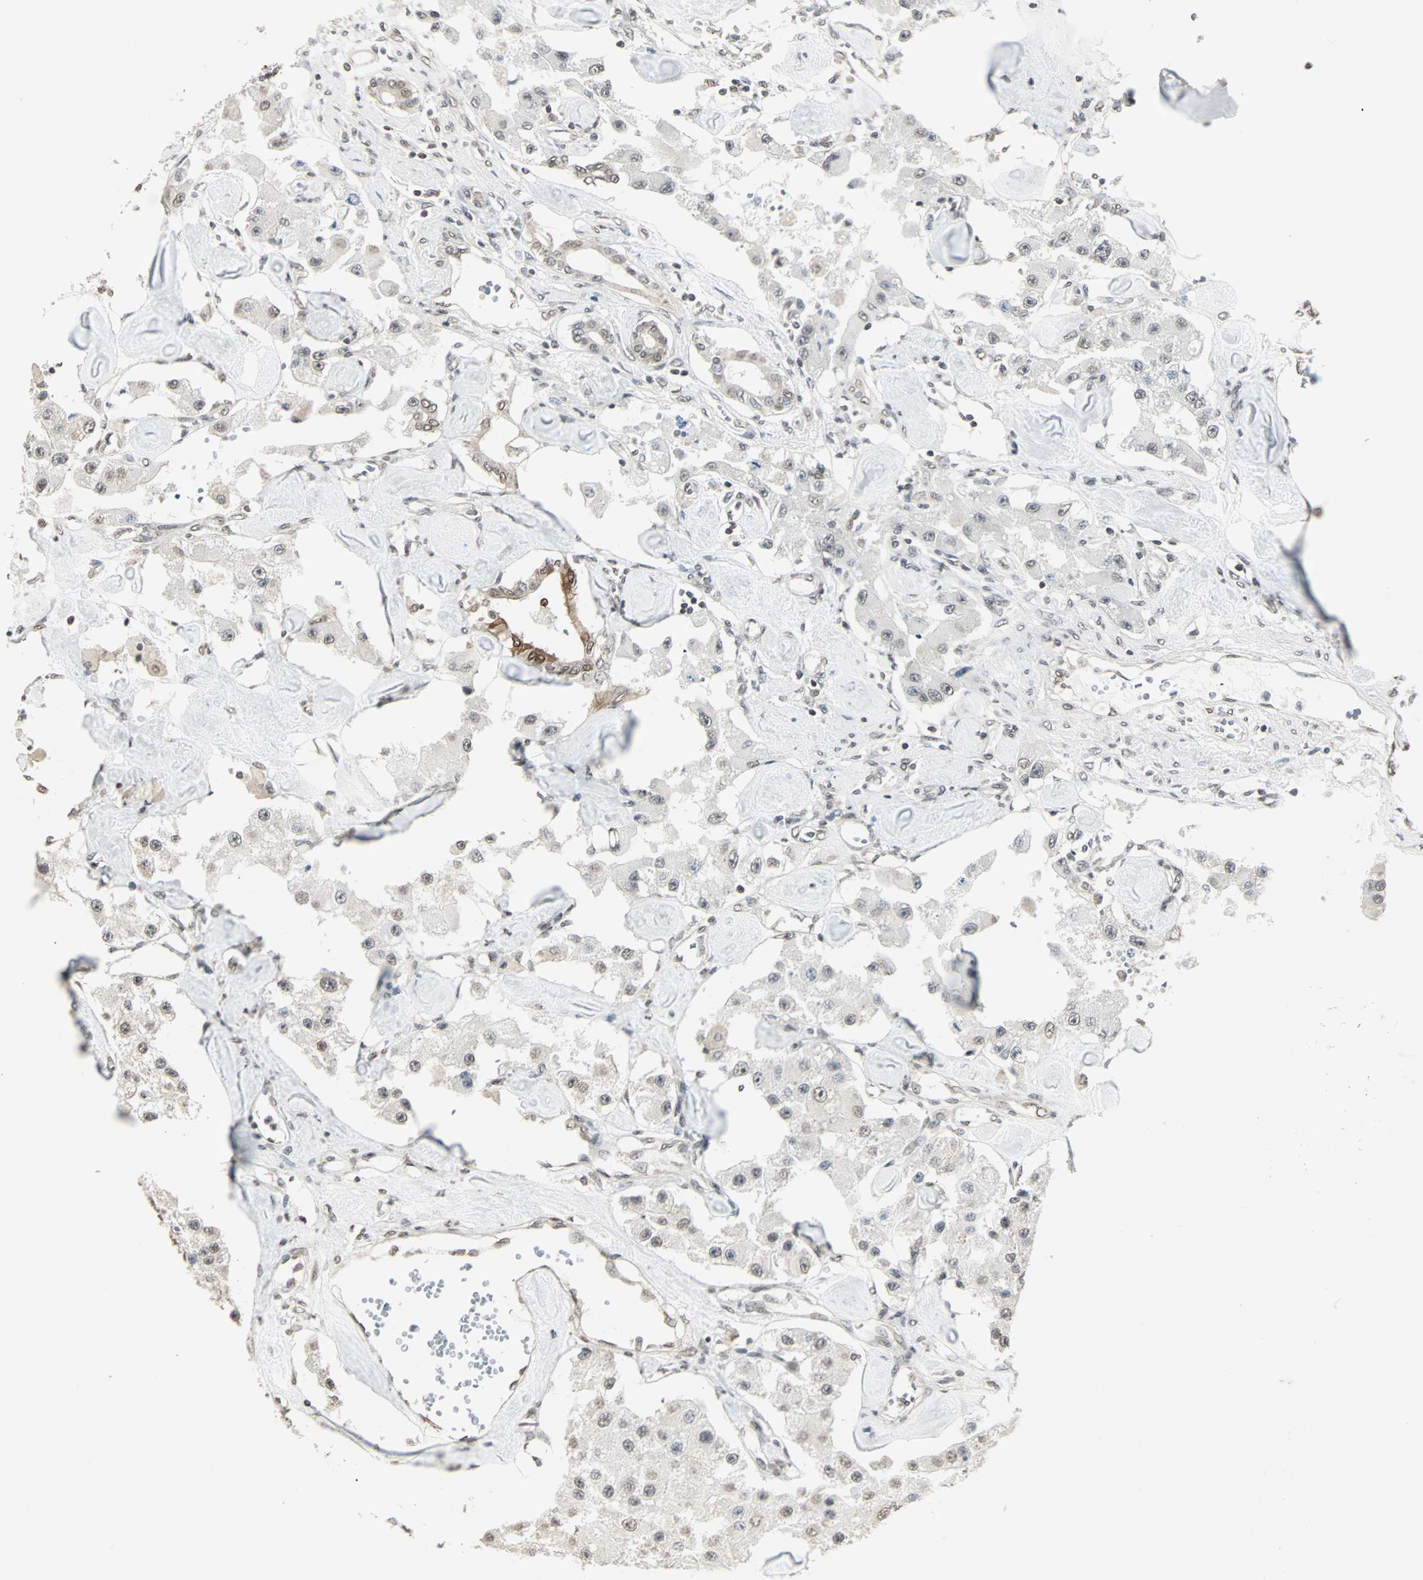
{"staining": {"intensity": "moderate", "quantity": "<25%", "location": "cytoplasmic/membranous,nuclear"}, "tissue": "carcinoid", "cell_type": "Tumor cells", "image_type": "cancer", "snomed": [{"axis": "morphology", "description": "Carcinoid, malignant, NOS"}, {"axis": "topography", "description": "Pancreas"}], "caption": "An image of human carcinoid stained for a protein exhibits moderate cytoplasmic/membranous and nuclear brown staining in tumor cells. Nuclei are stained in blue.", "gene": "CBLC", "patient": {"sex": "male", "age": 41}}